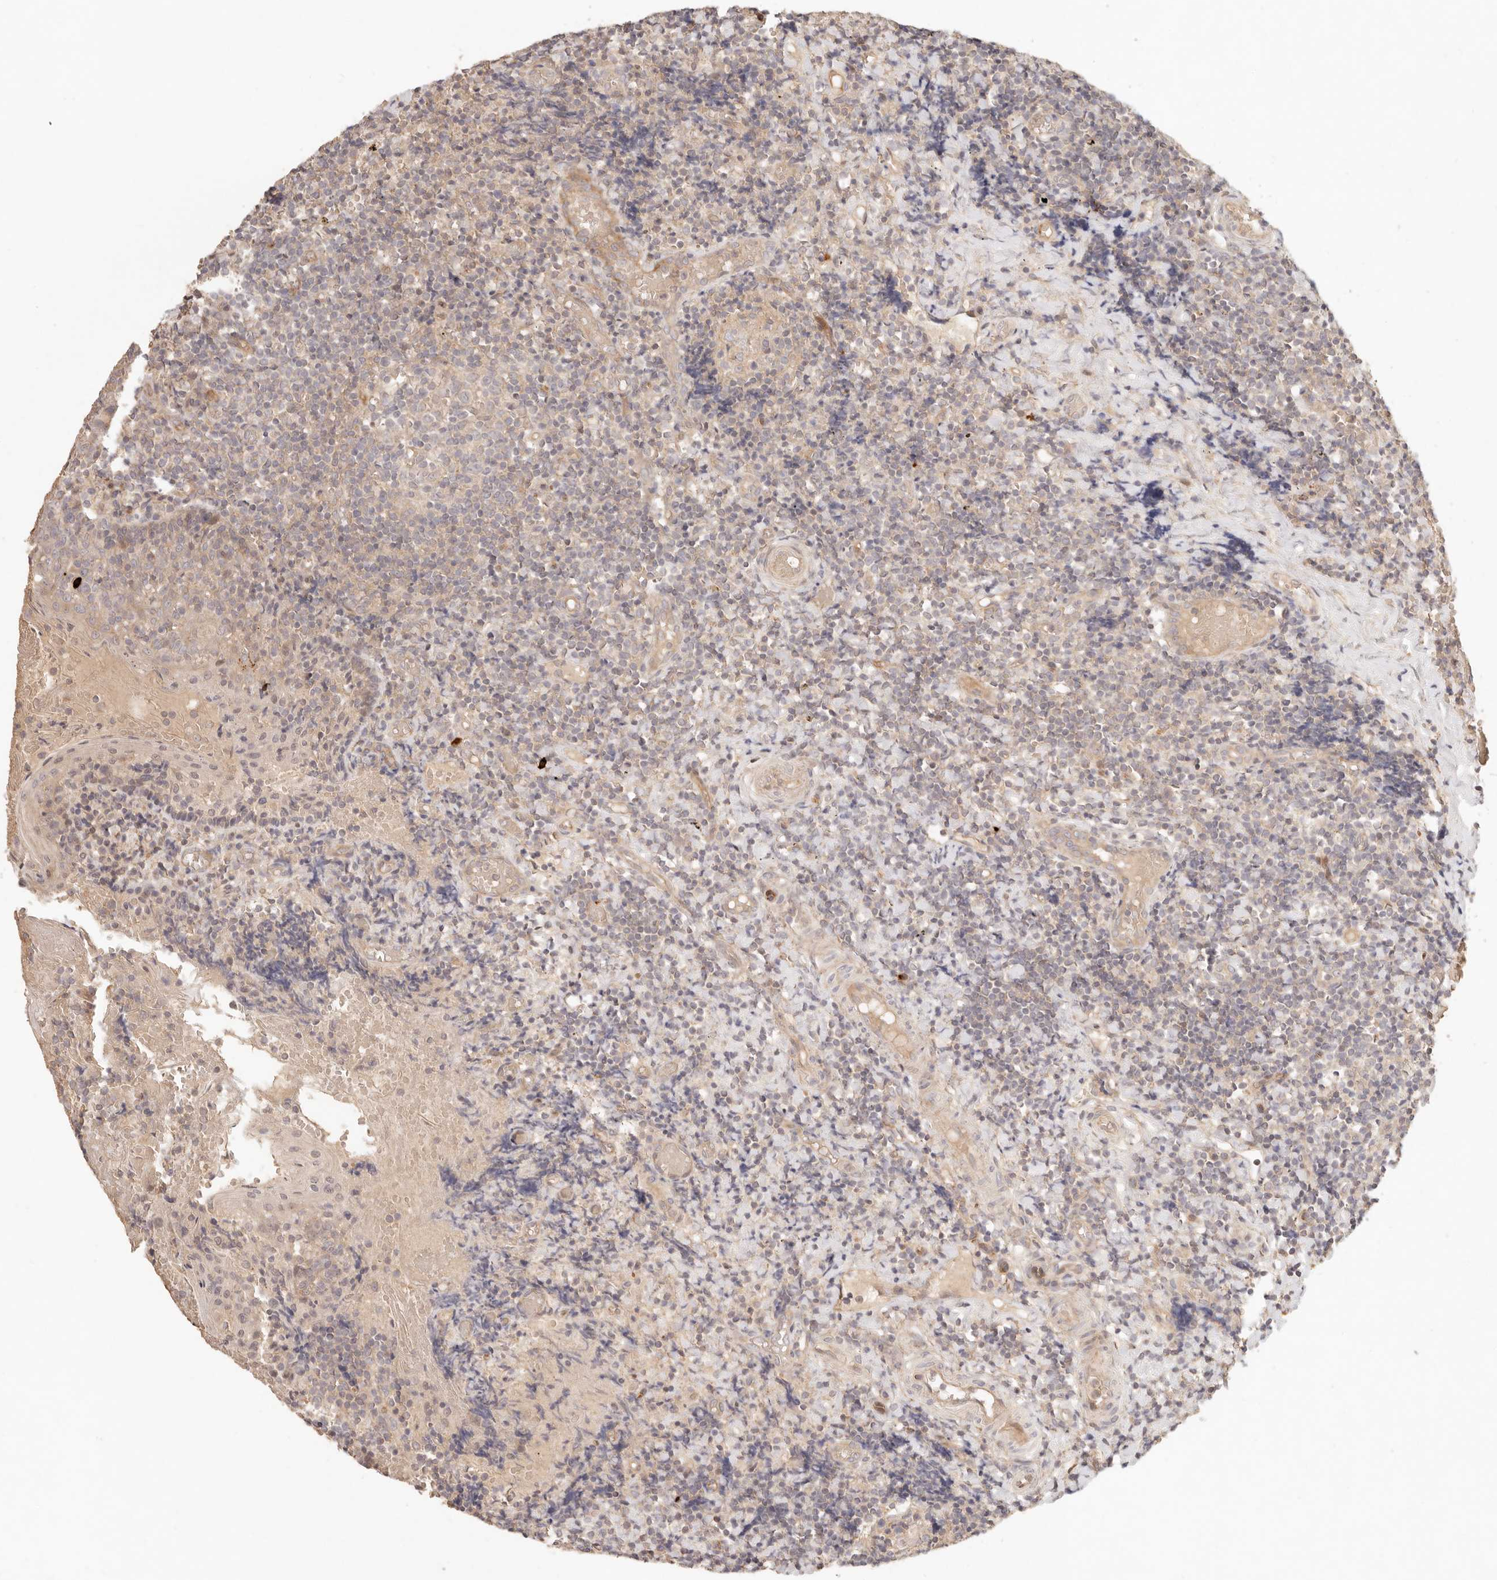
{"staining": {"intensity": "negative", "quantity": "none", "location": "none"}, "tissue": "tonsil", "cell_type": "Germinal center cells", "image_type": "normal", "snomed": [{"axis": "morphology", "description": "Normal tissue, NOS"}, {"axis": "topography", "description": "Tonsil"}], "caption": "Immunohistochemistry photomicrograph of benign tonsil stained for a protein (brown), which displays no positivity in germinal center cells. The staining was performed using DAB (3,3'-diaminobenzidine) to visualize the protein expression in brown, while the nuclei were stained in blue with hematoxylin (Magnification: 20x).", "gene": "PPP1R3B", "patient": {"sex": "female", "age": 19}}